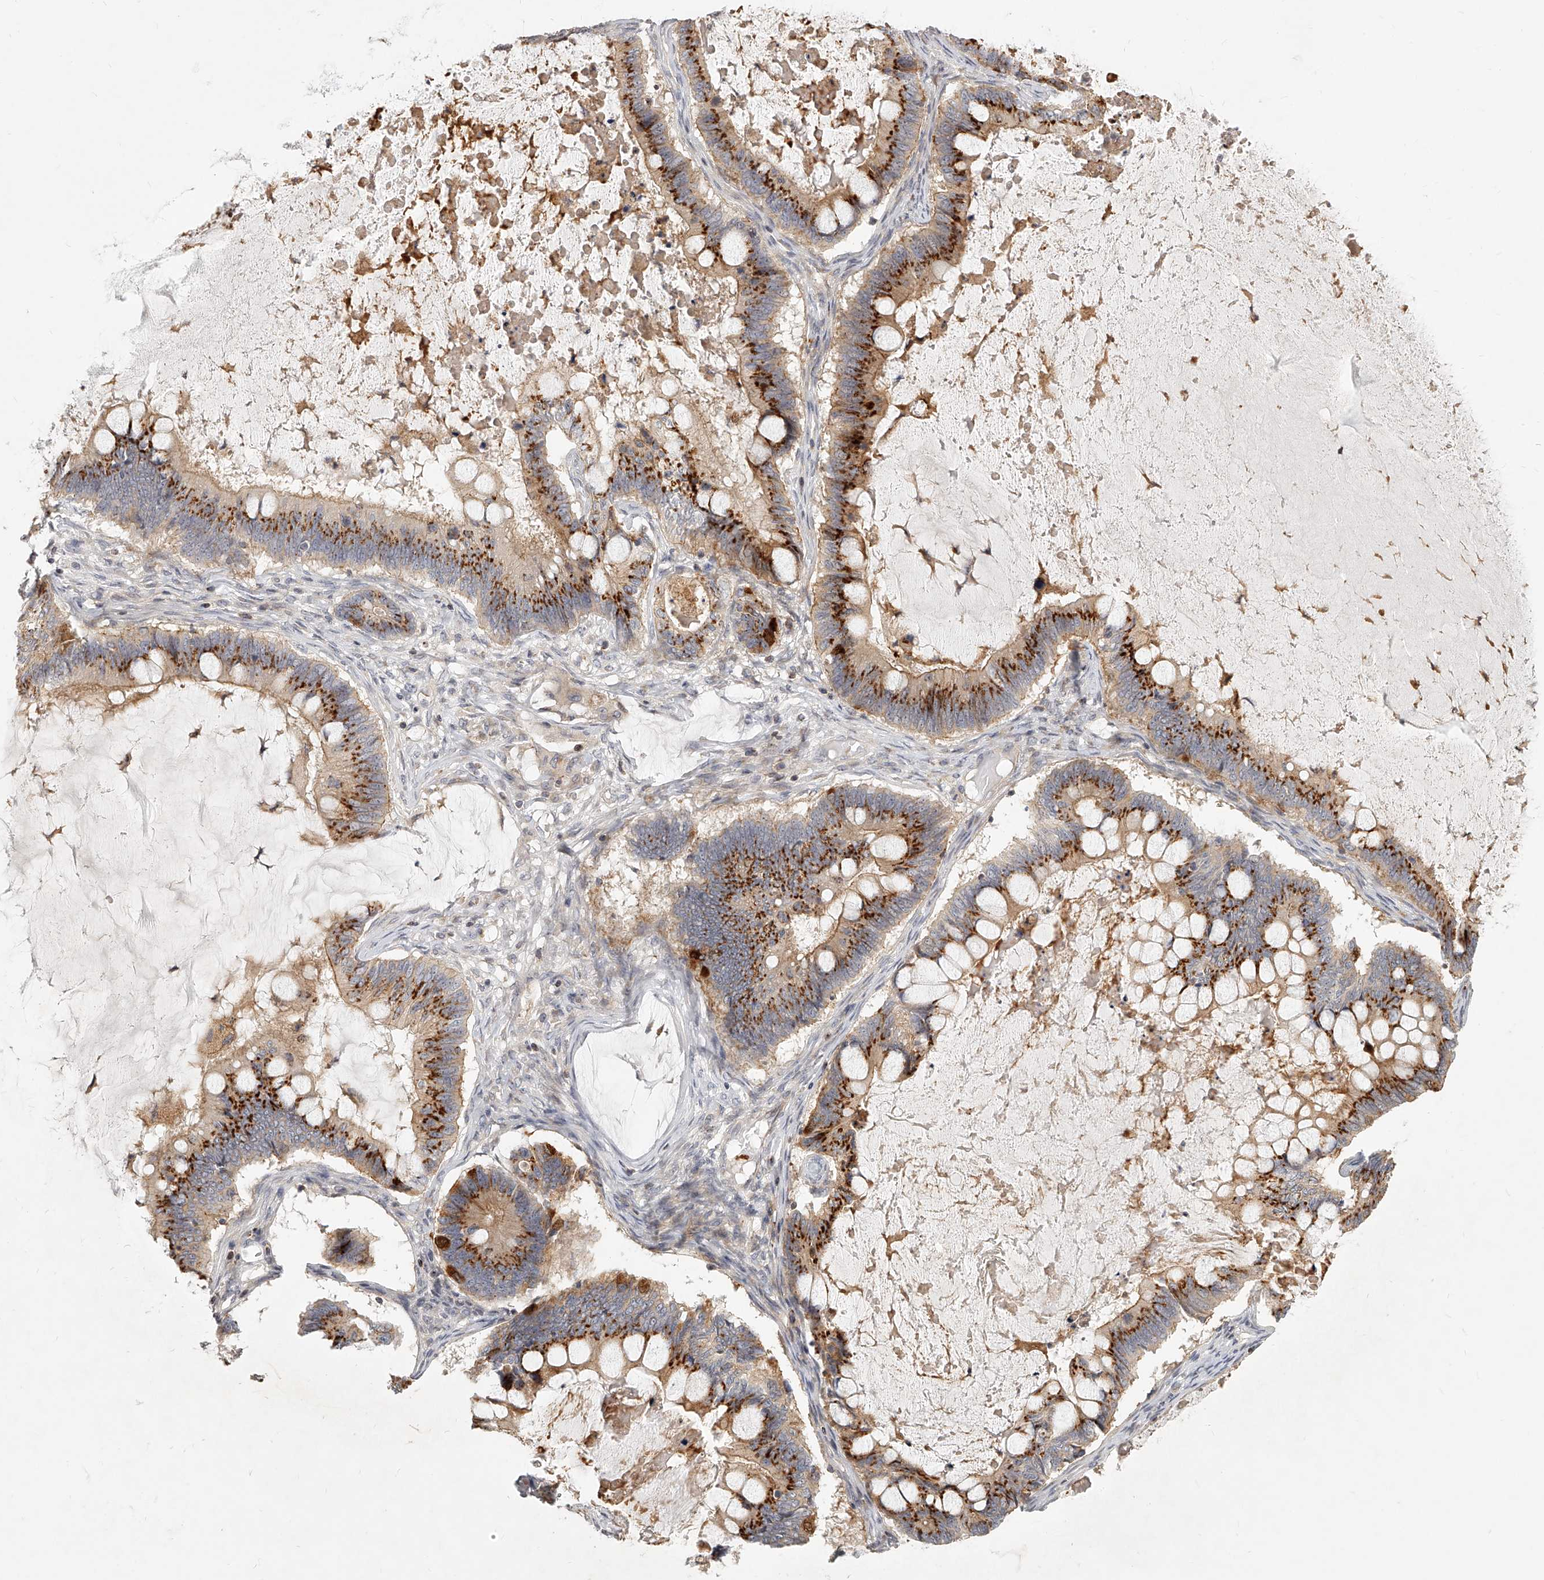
{"staining": {"intensity": "strong", "quantity": ">75%", "location": "cytoplasmic/membranous"}, "tissue": "ovarian cancer", "cell_type": "Tumor cells", "image_type": "cancer", "snomed": [{"axis": "morphology", "description": "Cystadenocarcinoma, mucinous, NOS"}, {"axis": "topography", "description": "Ovary"}], "caption": "The histopathology image demonstrates immunohistochemical staining of ovarian cancer (mucinous cystadenocarcinoma). There is strong cytoplasmic/membranous positivity is seen in about >75% of tumor cells.", "gene": "SLC37A1", "patient": {"sex": "female", "age": 61}}